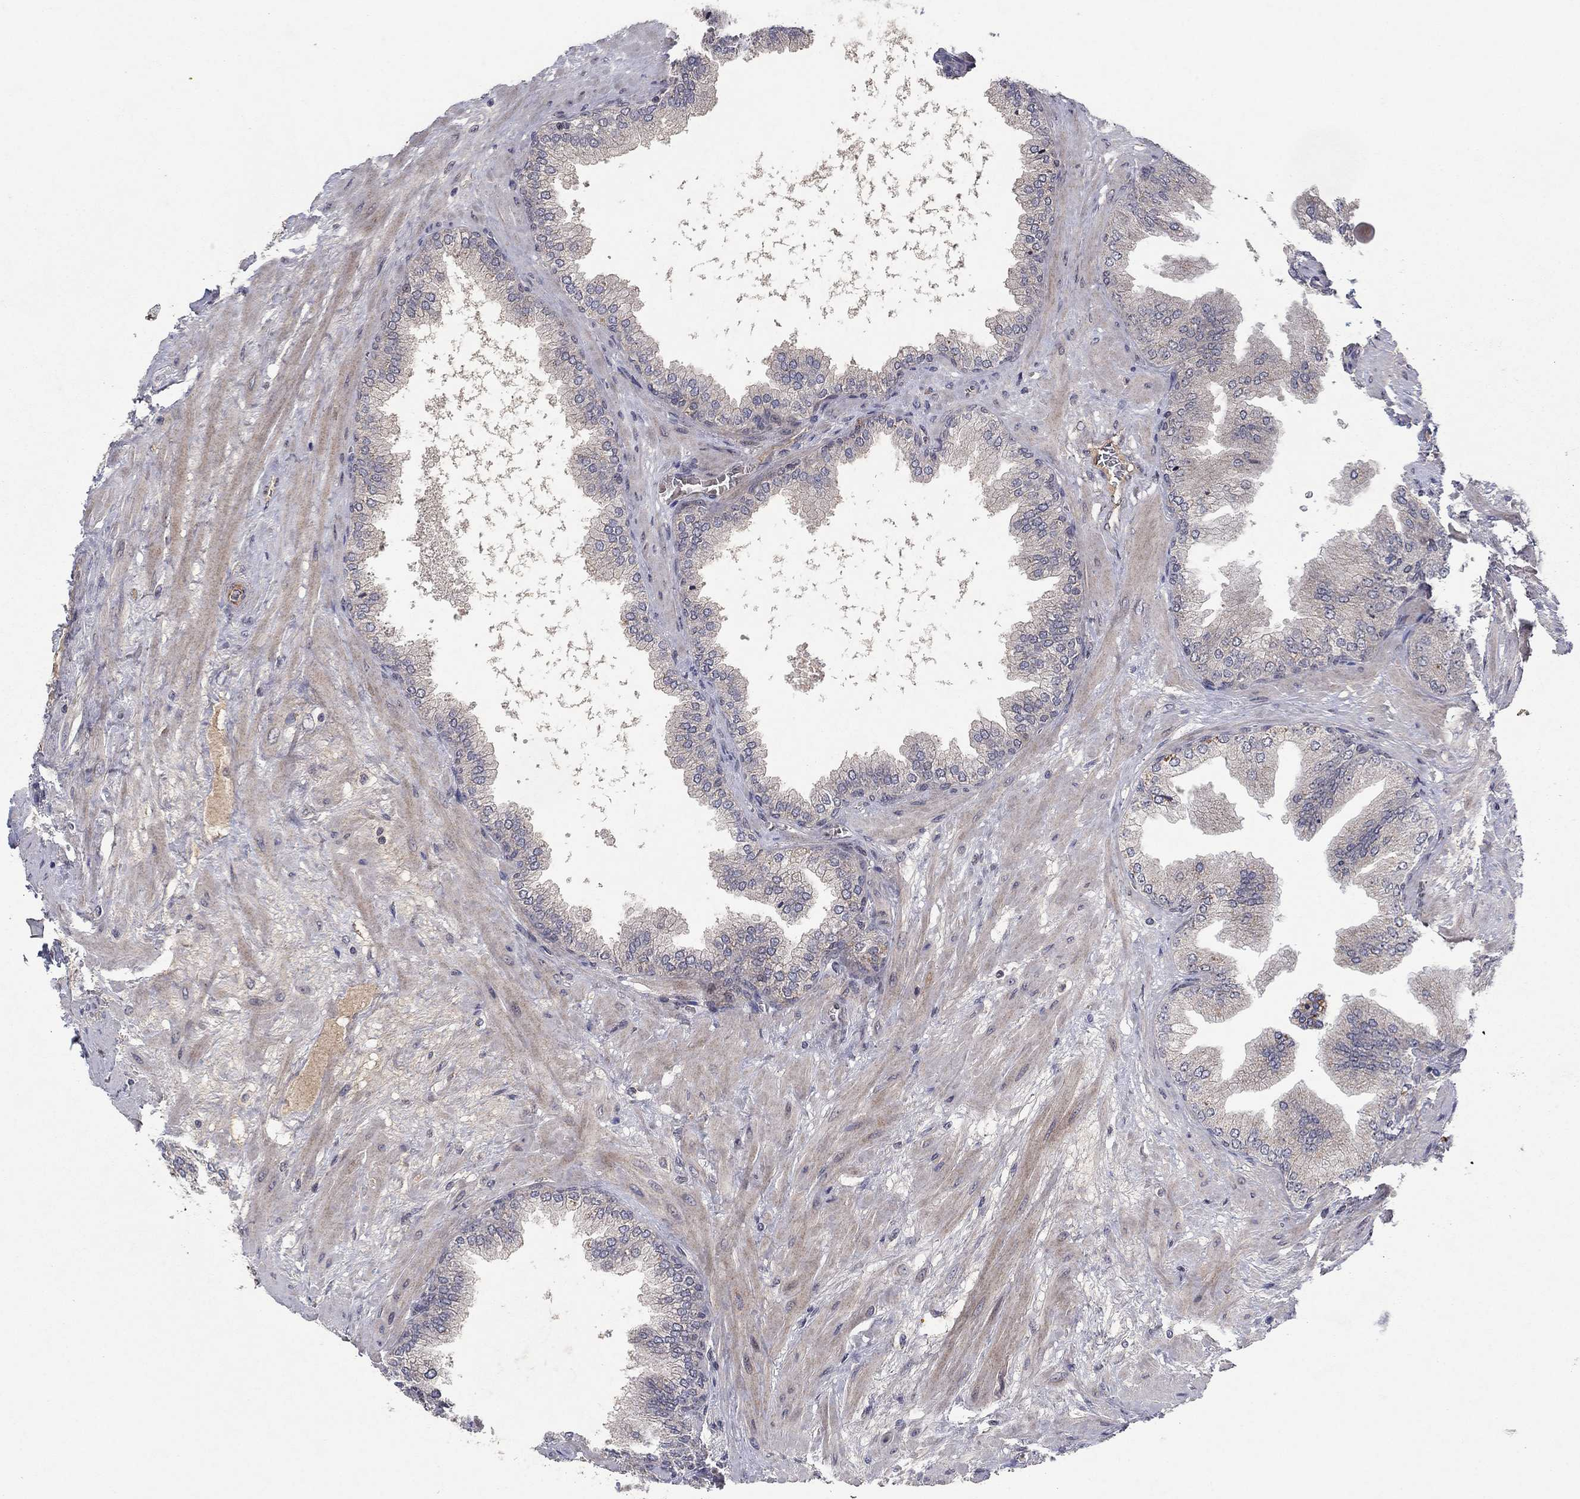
{"staining": {"intensity": "negative", "quantity": "none", "location": "none"}, "tissue": "prostate cancer", "cell_type": "Tumor cells", "image_type": "cancer", "snomed": [{"axis": "morphology", "description": "Adenocarcinoma, Low grade"}, {"axis": "topography", "description": "Prostate"}], "caption": "Immunohistochemical staining of human prostate cancer (adenocarcinoma (low-grade)) reveals no significant expression in tumor cells.", "gene": "IL4", "patient": {"sex": "male", "age": 72}}